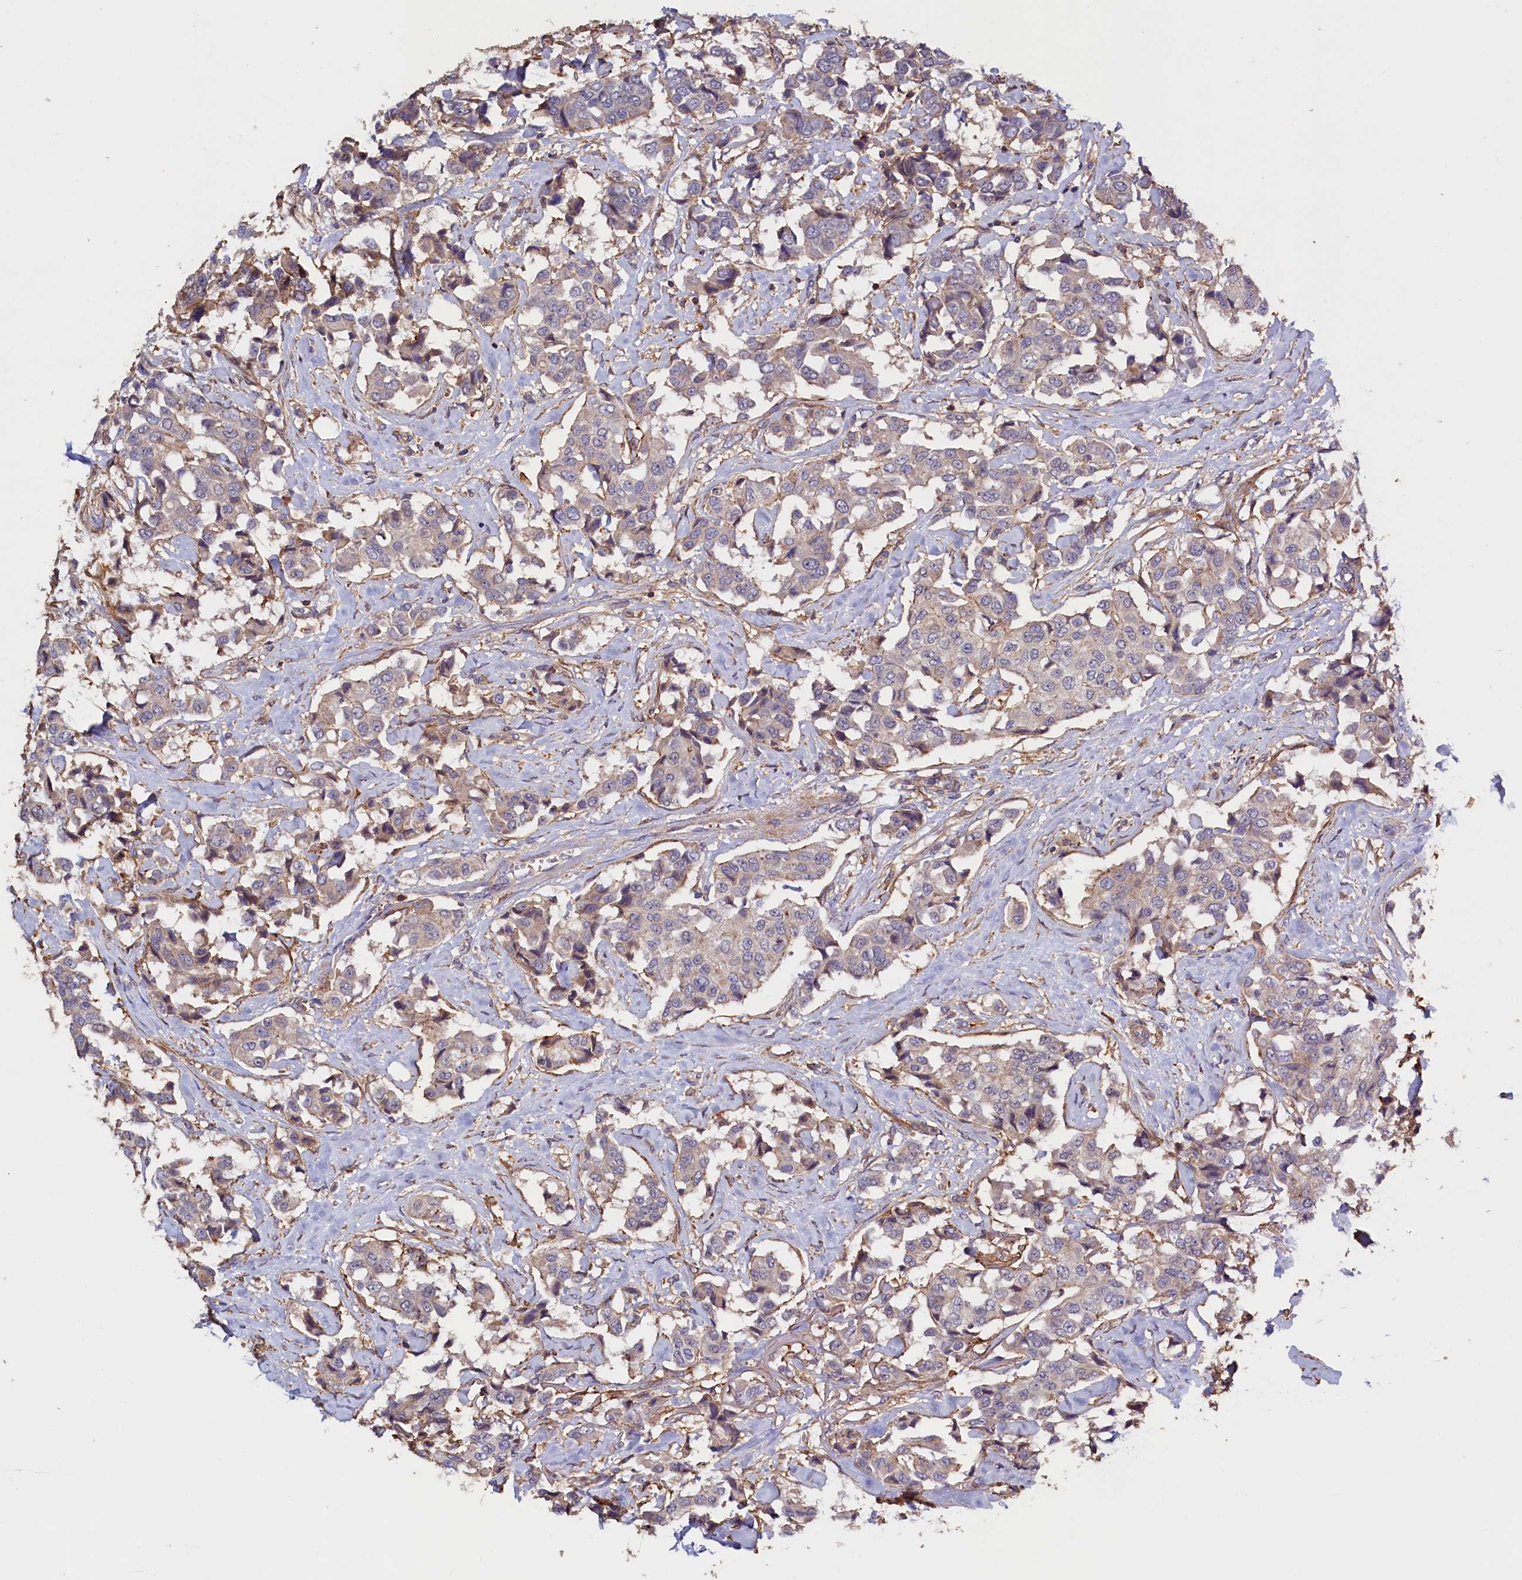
{"staining": {"intensity": "weak", "quantity": "<25%", "location": "cytoplasmic/membranous"}, "tissue": "breast cancer", "cell_type": "Tumor cells", "image_type": "cancer", "snomed": [{"axis": "morphology", "description": "Duct carcinoma"}, {"axis": "topography", "description": "Breast"}], "caption": "Breast cancer was stained to show a protein in brown. There is no significant expression in tumor cells. (DAB (3,3'-diaminobenzidine) immunohistochemistry, high magnification).", "gene": "DUOXA1", "patient": {"sex": "female", "age": 80}}